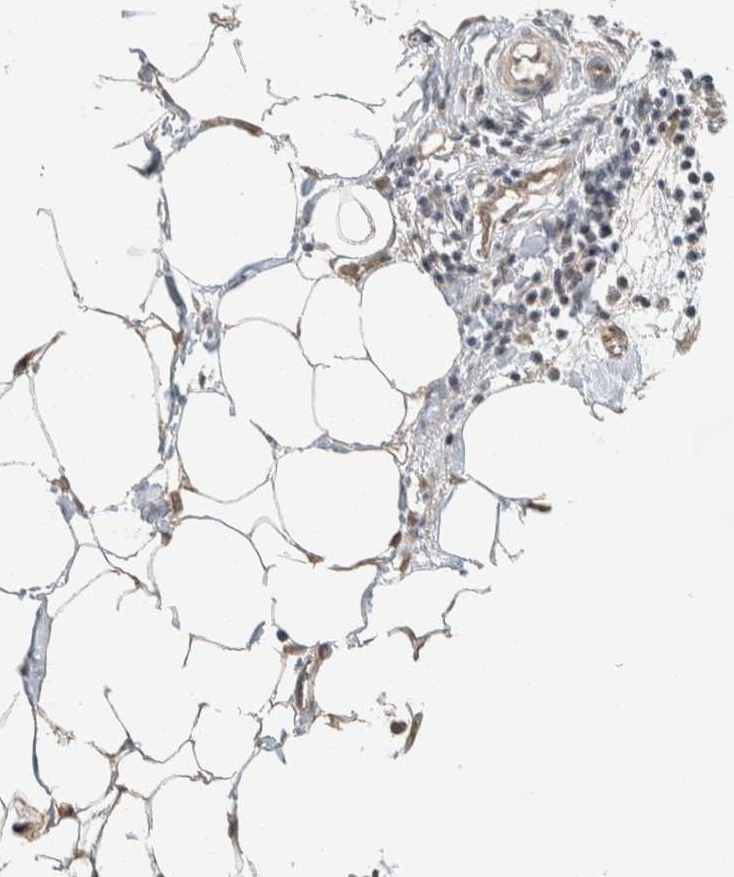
{"staining": {"intensity": "moderate", "quantity": ">75%", "location": "cytoplasmic/membranous"}, "tissue": "adipose tissue", "cell_type": "Adipocytes", "image_type": "normal", "snomed": [{"axis": "morphology", "description": "Normal tissue, NOS"}, {"axis": "morphology", "description": "Adenocarcinoma, NOS"}, {"axis": "topography", "description": "Colon"}, {"axis": "topography", "description": "Peripheral nerve tissue"}], "caption": "Immunohistochemical staining of unremarkable adipose tissue reveals >75% levels of moderate cytoplasmic/membranous protein positivity in about >75% of adipocytes.", "gene": "ZBTB2", "patient": {"sex": "male", "age": 14}}